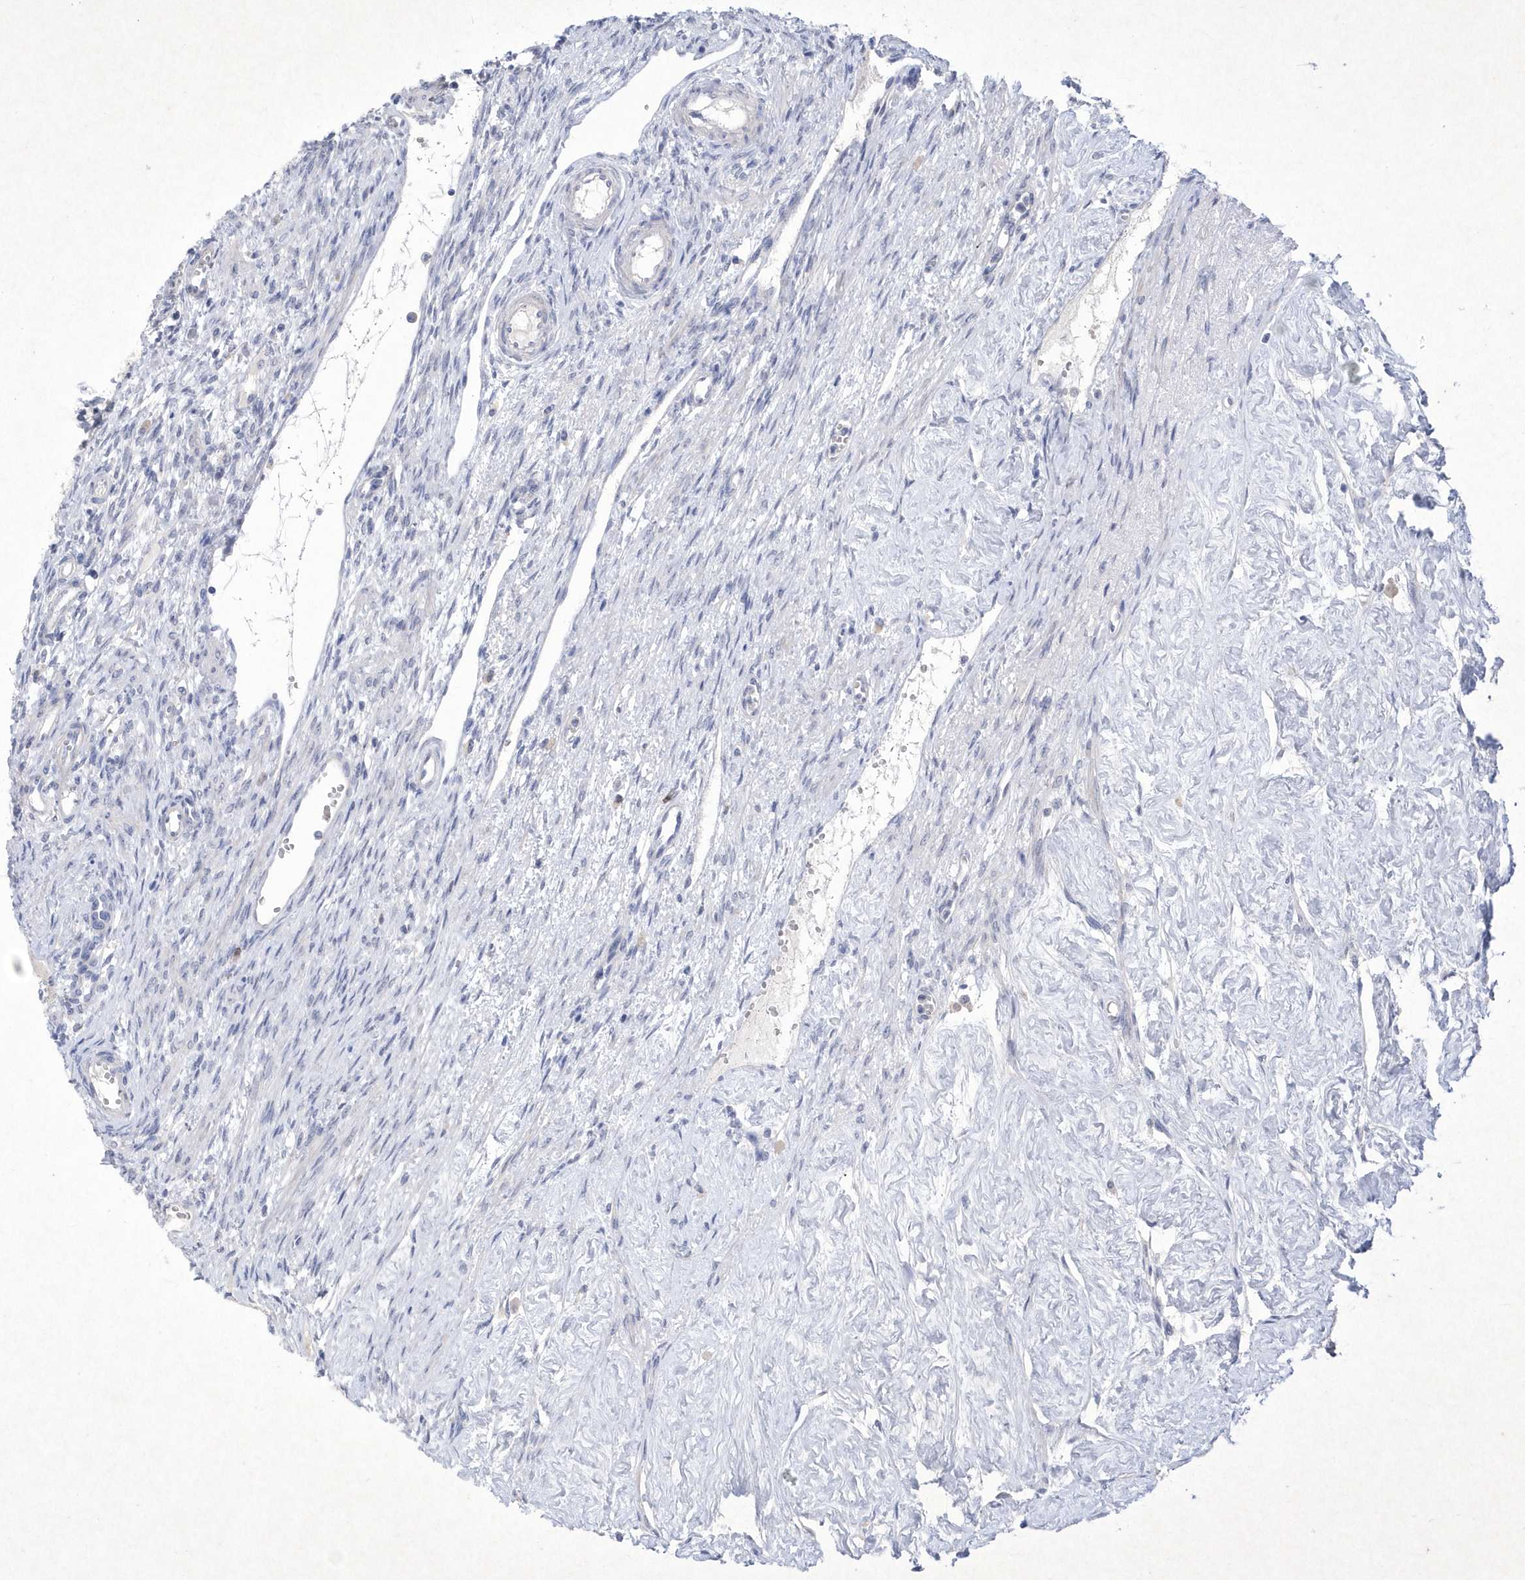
{"staining": {"intensity": "negative", "quantity": "none", "location": "none"}, "tissue": "ovary", "cell_type": "Ovarian stroma cells", "image_type": "normal", "snomed": [{"axis": "morphology", "description": "Normal tissue, NOS"}, {"axis": "morphology", "description": "Cyst, NOS"}, {"axis": "topography", "description": "Ovary"}], "caption": "Immunohistochemistry (IHC) of benign human ovary demonstrates no expression in ovarian stroma cells. (Stains: DAB (3,3'-diaminobenzidine) immunohistochemistry (IHC) with hematoxylin counter stain, Microscopy: brightfield microscopy at high magnification).", "gene": "BHLHA15", "patient": {"sex": "female", "age": 33}}